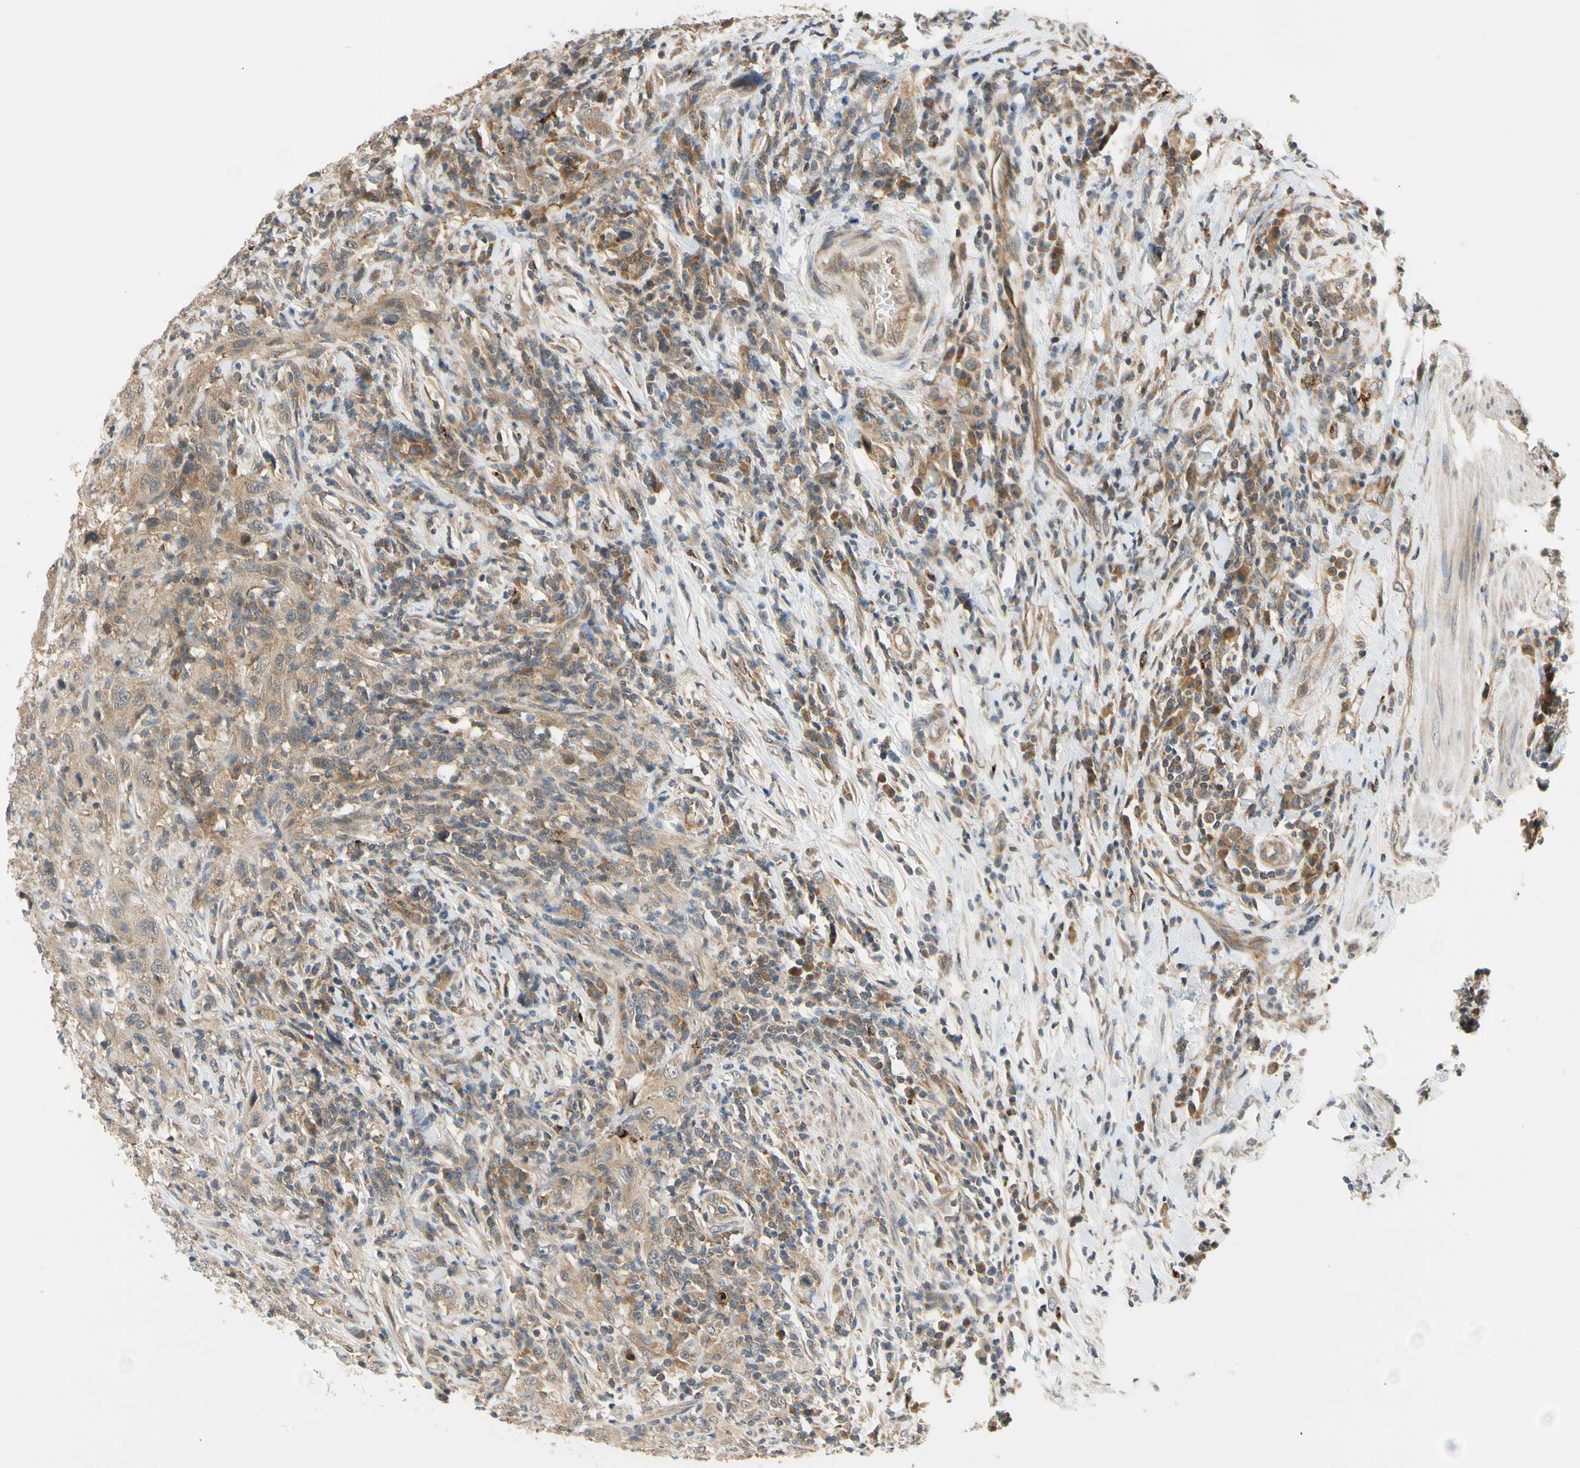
{"staining": {"intensity": "moderate", "quantity": ">75%", "location": "cytoplasmic/membranous"}, "tissue": "urothelial cancer", "cell_type": "Tumor cells", "image_type": "cancer", "snomed": [{"axis": "morphology", "description": "Urothelial carcinoma, High grade"}, {"axis": "topography", "description": "Urinary bladder"}], "caption": "DAB immunohistochemical staining of urothelial cancer shows moderate cytoplasmic/membranous protein staining in about >75% of tumor cells.", "gene": "ANKHD1", "patient": {"sex": "male", "age": 61}}